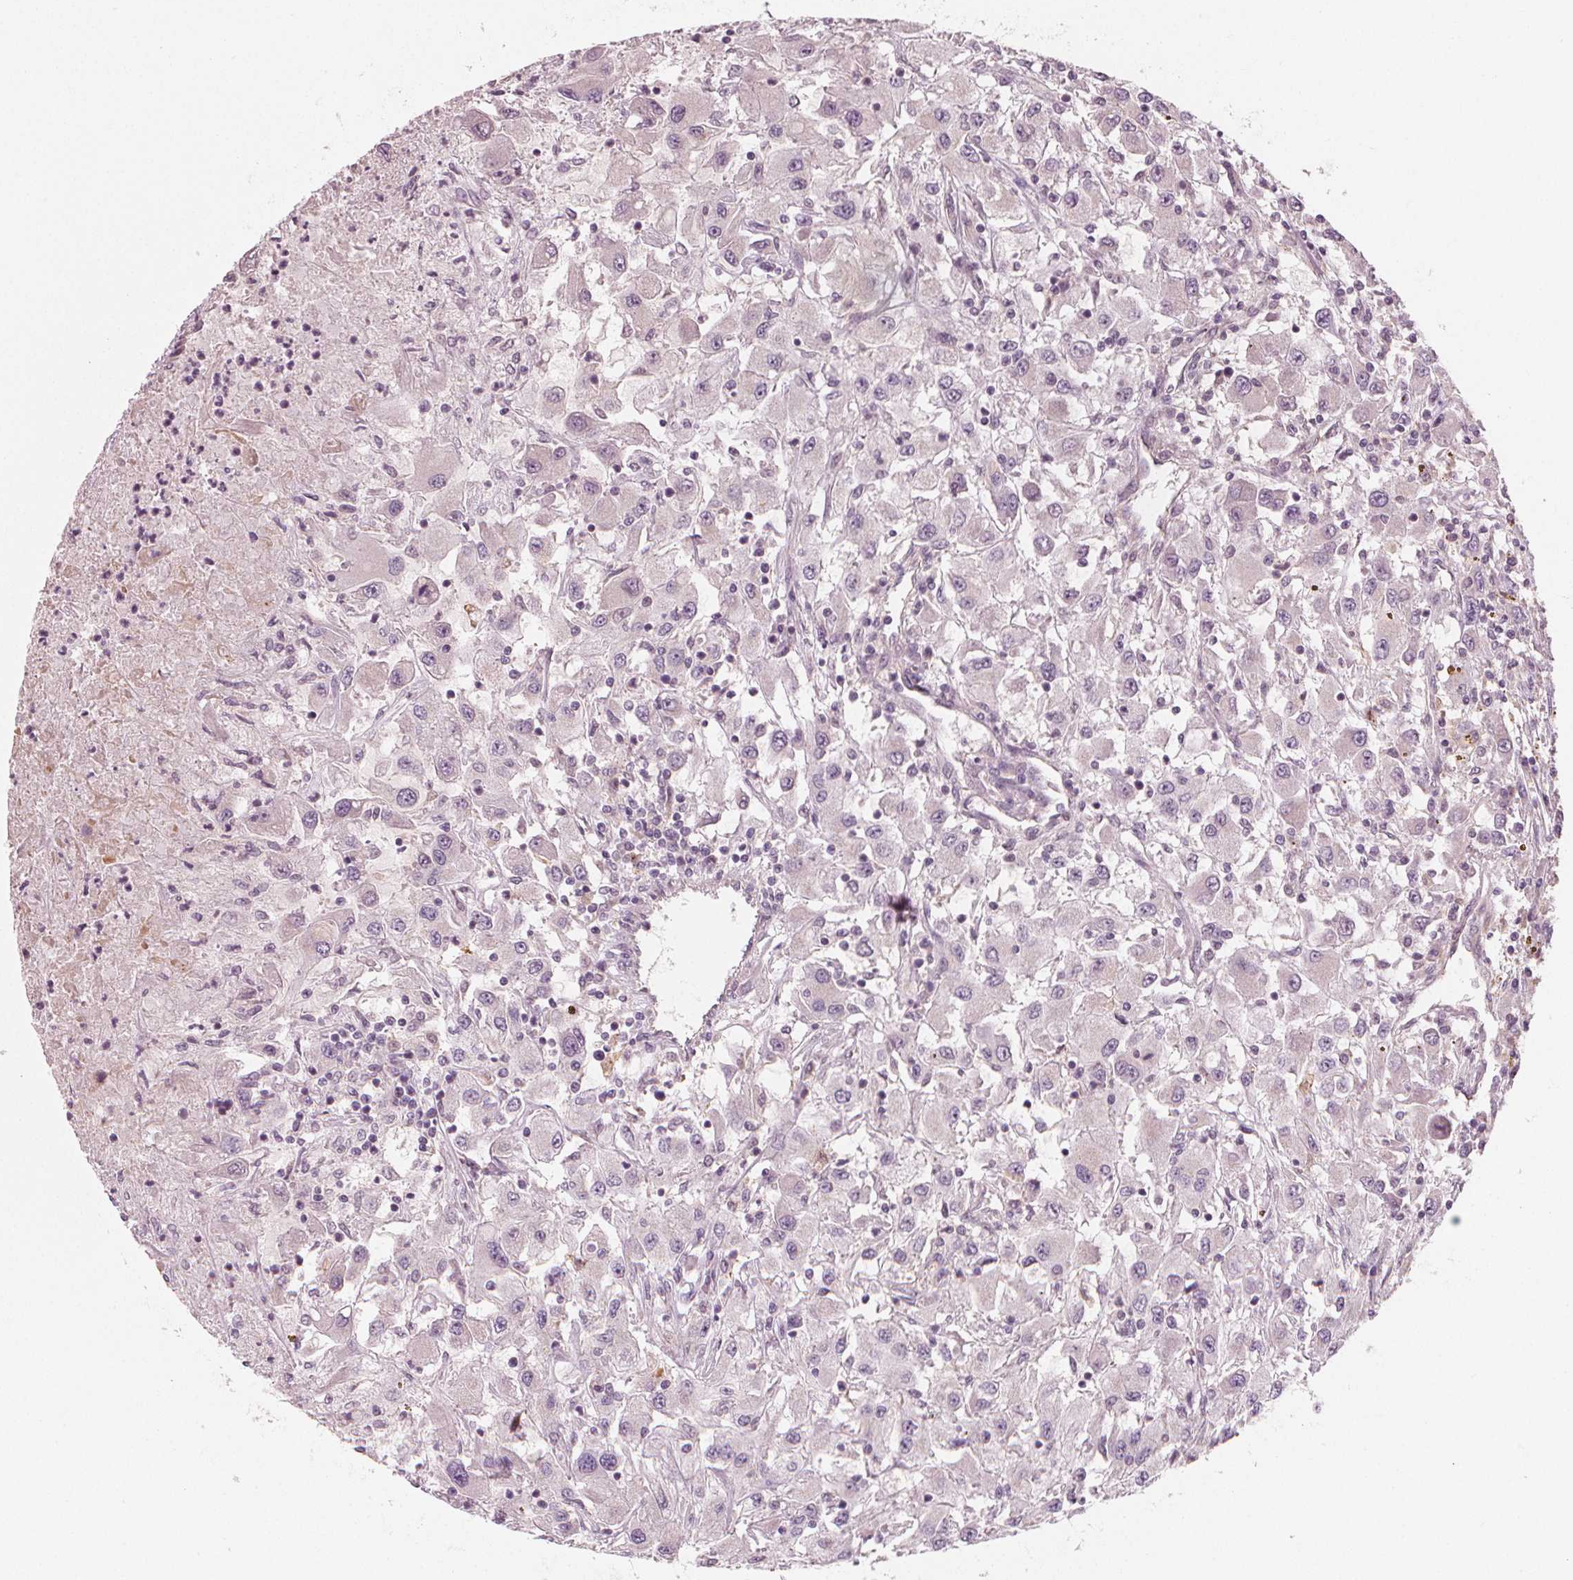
{"staining": {"intensity": "negative", "quantity": "none", "location": "none"}, "tissue": "renal cancer", "cell_type": "Tumor cells", "image_type": "cancer", "snomed": [{"axis": "morphology", "description": "Adenocarcinoma, NOS"}, {"axis": "topography", "description": "Kidney"}], "caption": "DAB (3,3'-diaminobenzidine) immunohistochemical staining of adenocarcinoma (renal) reveals no significant positivity in tumor cells.", "gene": "CLBA1", "patient": {"sex": "female", "age": 67}}